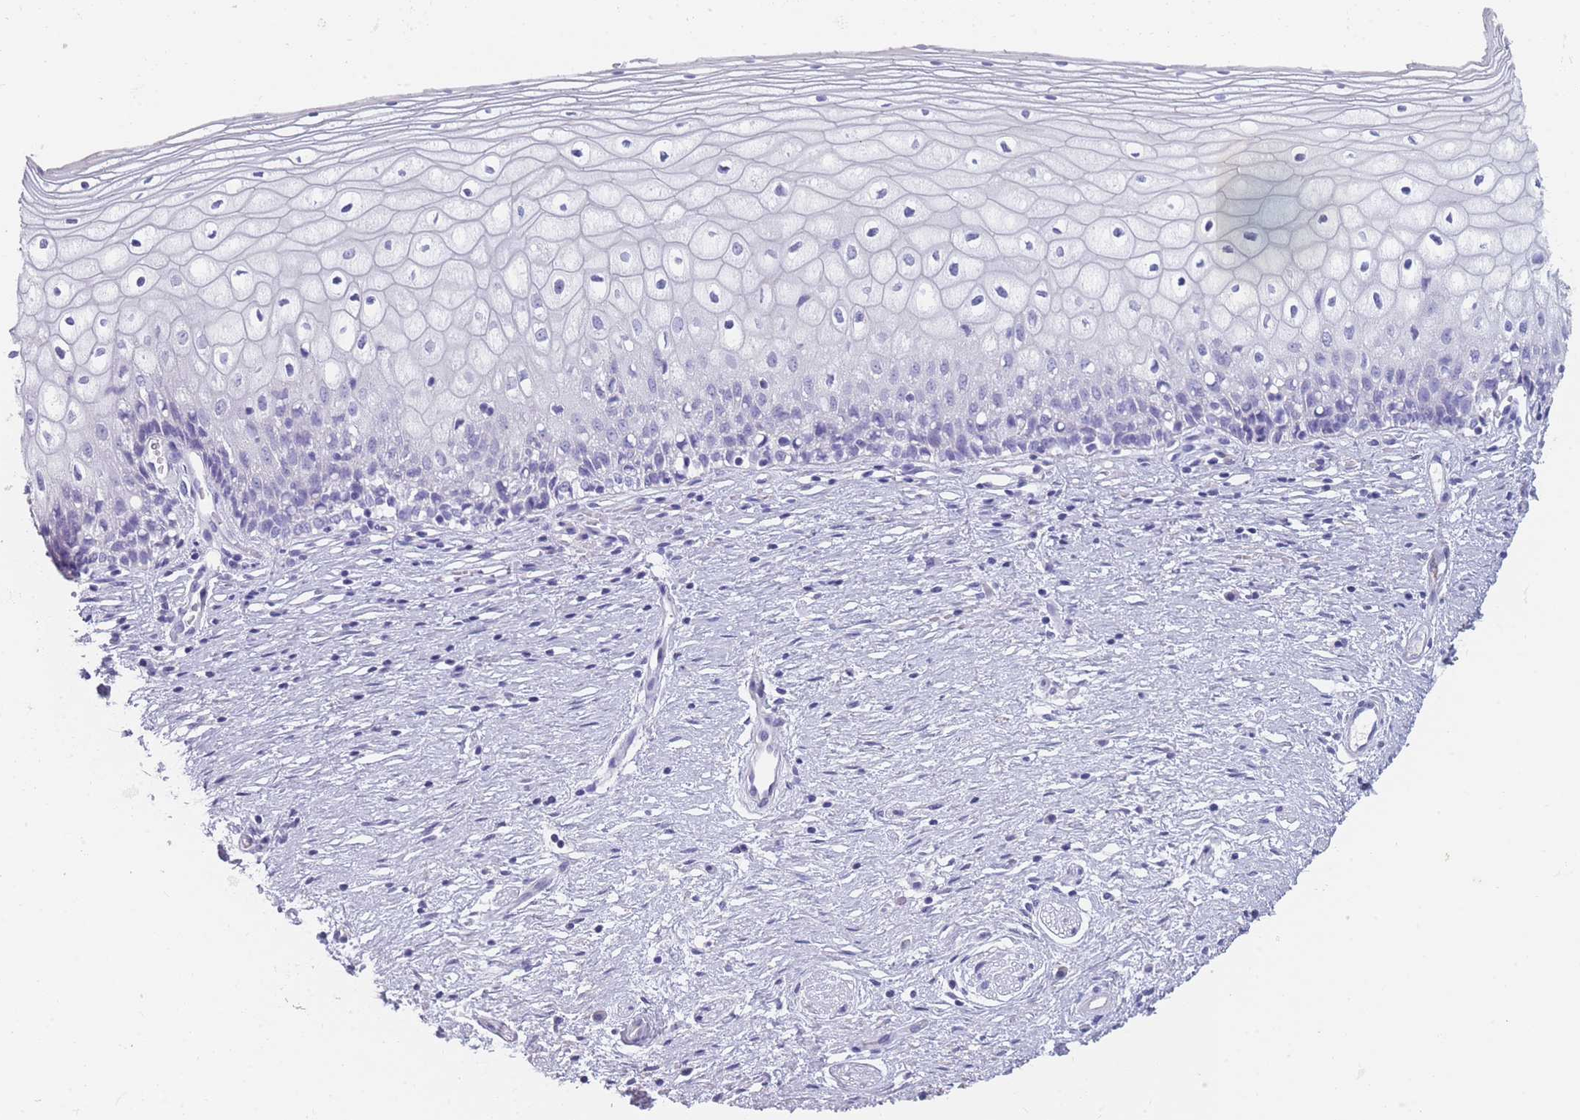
{"staining": {"intensity": "negative", "quantity": "none", "location": "none"}, "tissue": "vagina", "cell_type": "Squamous epithelial cells", "image_type": "normal", "snomed": [{"axis": "morphology", "description": "Normal tissue, NOS"}, {"axis": "topography", "description": "Vagina"}], "caption": "DAB immunohistochemical staining of unremarkable human vagina shows no significant positivity in squamous epithelial cells. Nuclei are stained in blue.", "gene": "ZNF627", "patient": {"sex": "female", "age": 60}}